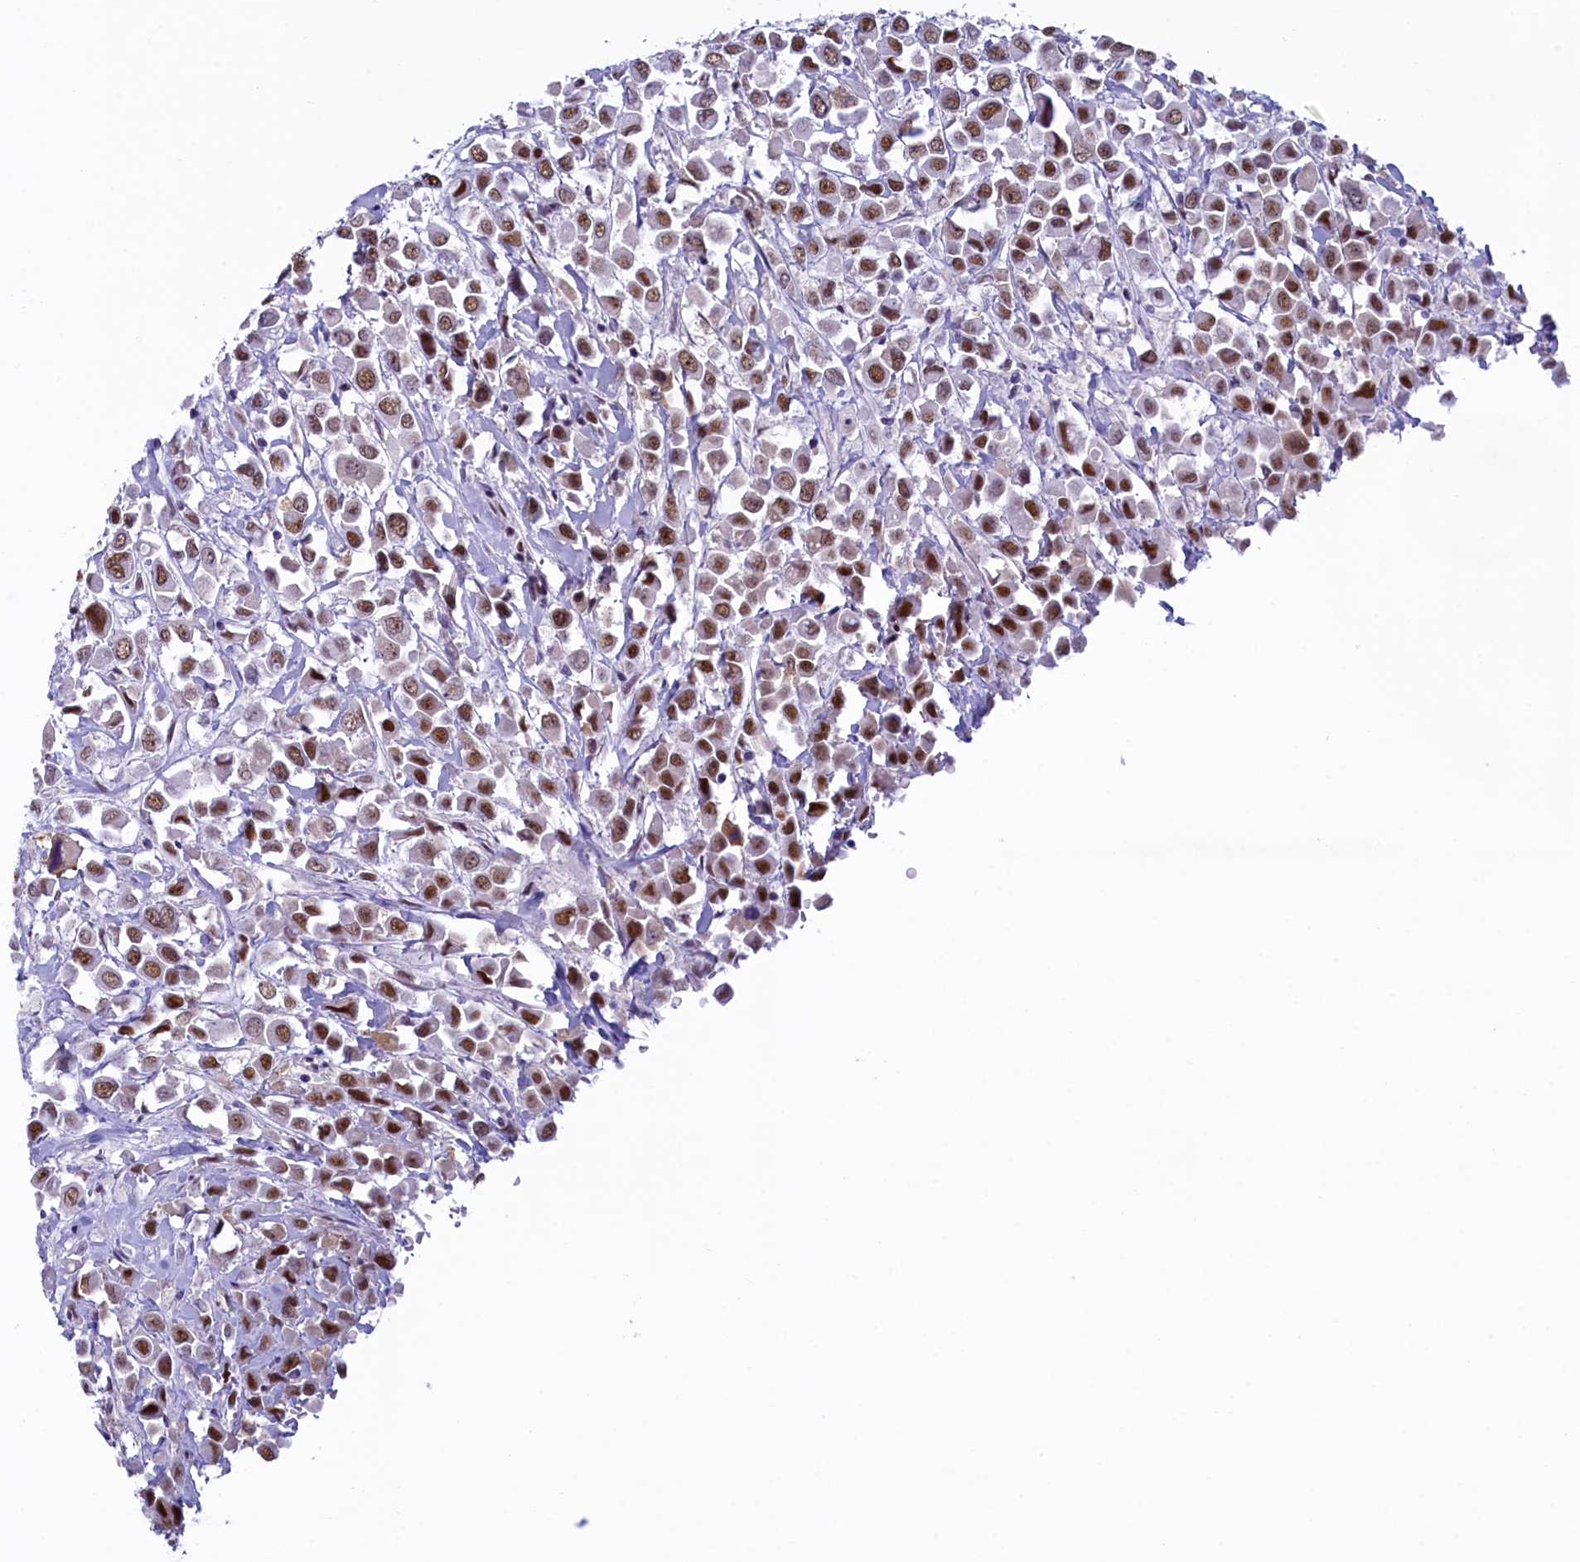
{"staining": {"intensity": "moderate", "quantity": ">75%", "location": "nuclear"}, "tissue": "breast cancer", "cell_type": "Tumor cells", "image_type": "cancer", "snomed": [{"axis": "morphology", "description": "Duct carcinoma"}, {"axis": "topography", "description": "Breast"}], "caption": "A brown stain highlights moderate nuclear positivity of a protein in infiltrating ductal carcinoma (breast) tumor cells.", "gene": "SUGP2", "patient": {"sex": "female", "age": 61}}